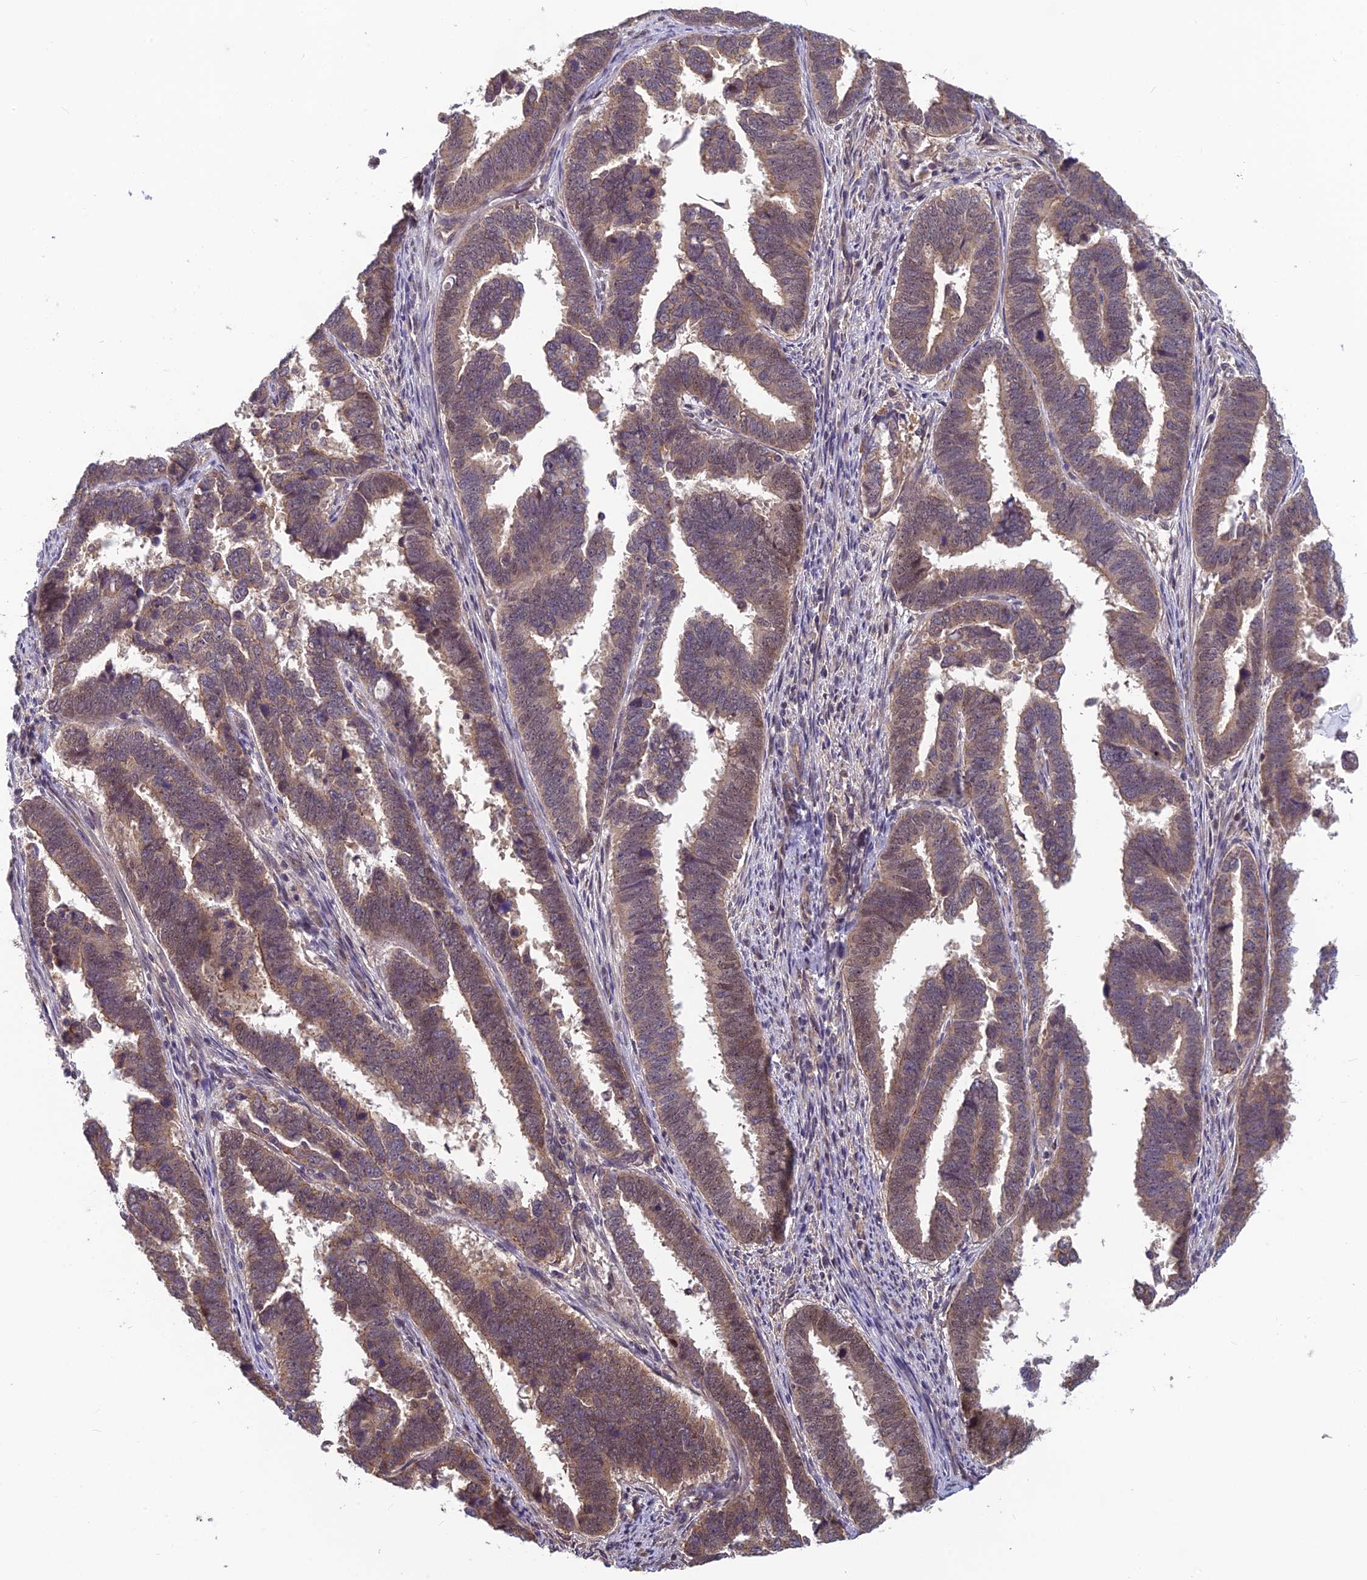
{"staining": {"intensity": "weak", "quantity": ">75%", "location": "cytoplasmic/membranous"}, "tissue": "endometrial cancer", "cell_type": "Tumor cells", "image_type": "cancer", "snomed": [{"axis": "morphology", "description": "Adenocarcinoma, NOS"}, {"axis": "topography", "description": "Endometrium"}], "caption": "Protein staining shows weak cytoplasmic/membranous staining in about >75% of tumor cells in endometrial cancer.", "gene": "PIKFYVE", "patient": {"sex": "female", "age": 75}}